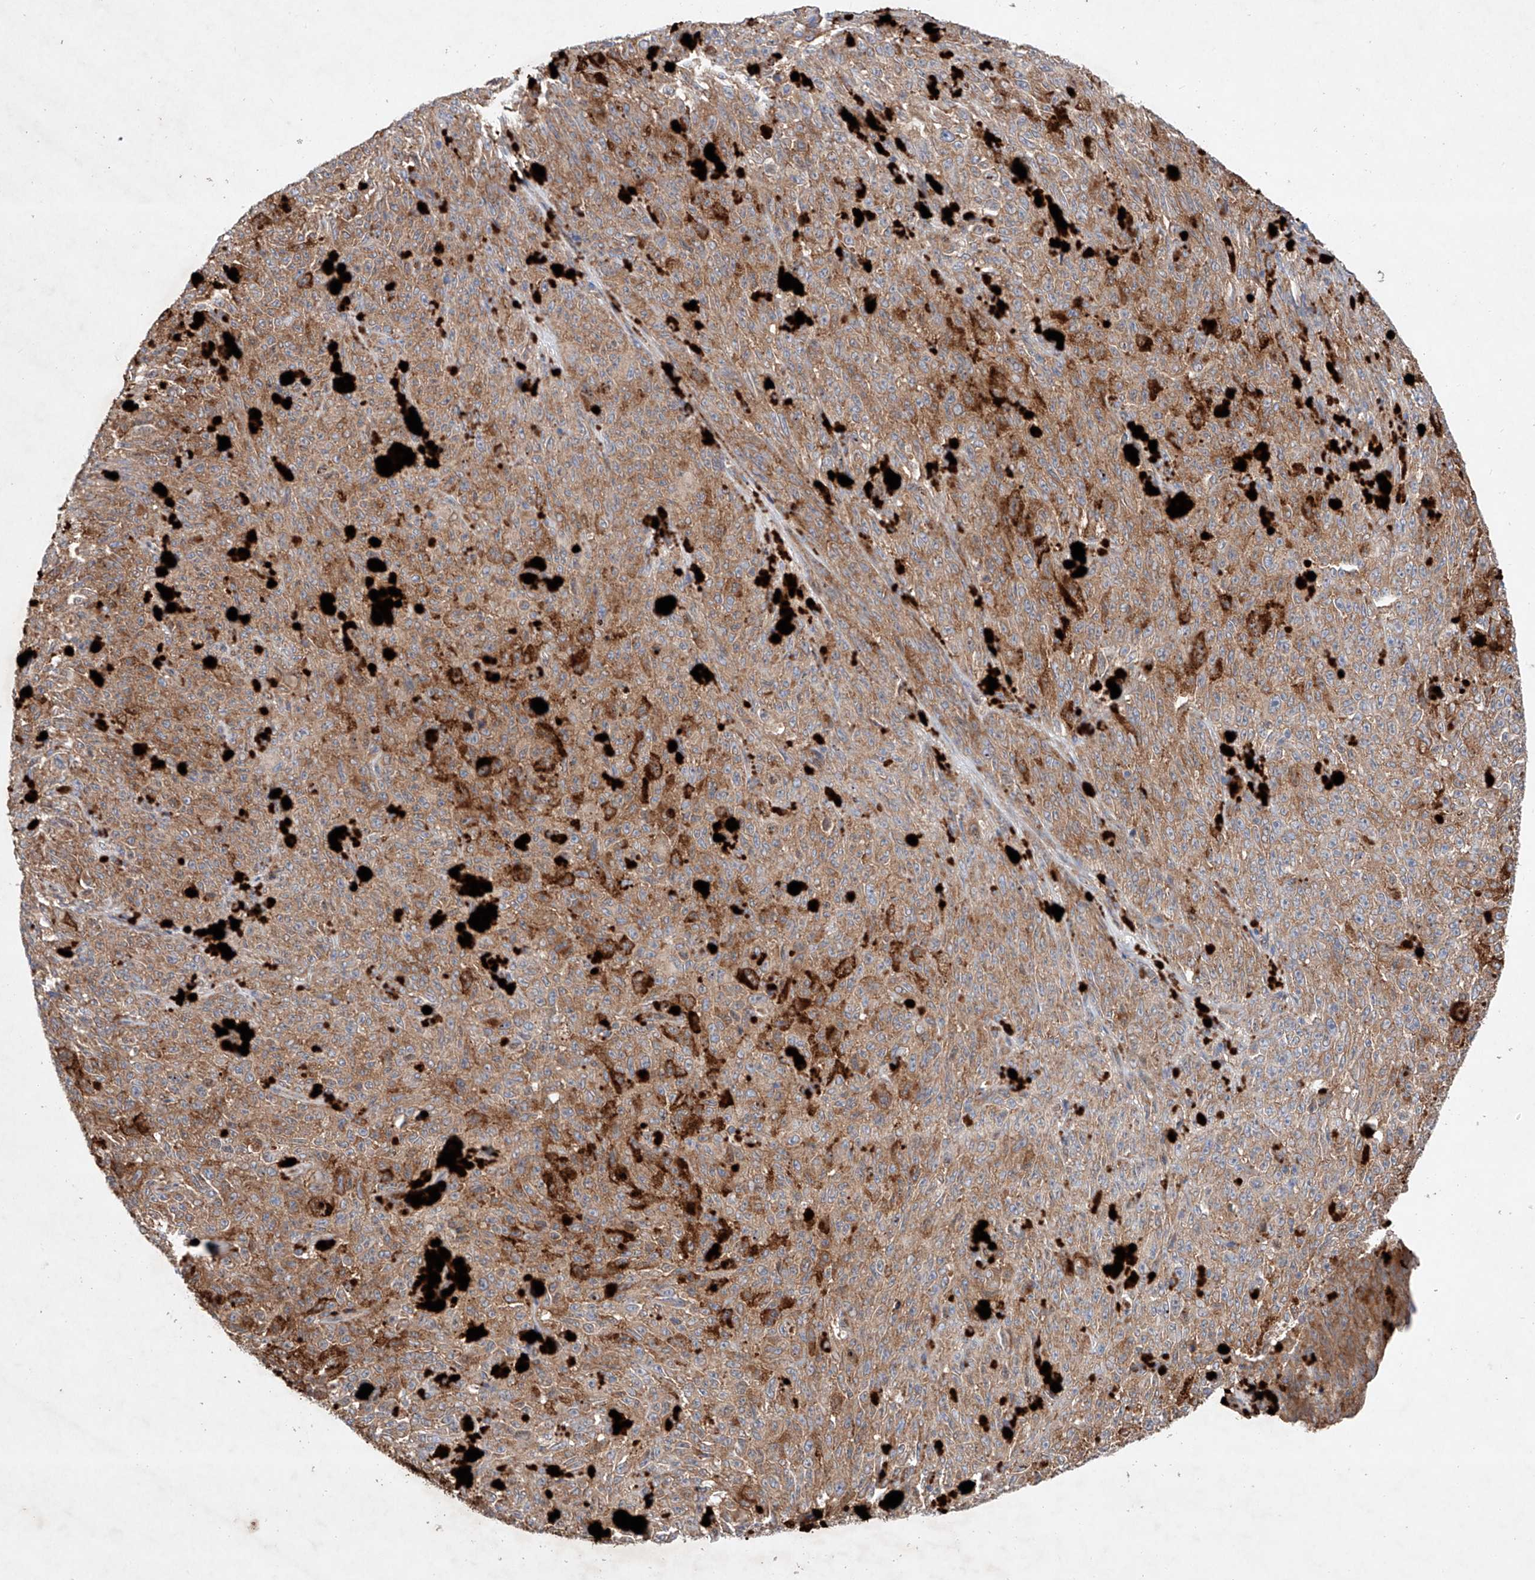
{"staining": {"intensity": "moderate", "quantity": ">75%", "location": "cytoplasmic/membranous"}, "tissue": "melanoma", "cell_type": "Tumor cells", "image_type": "cancer", "snomed": [{"axis": "morphology", "description": "Malignant melanoma, NOS"}, {"axis": "topography", "description": "Skin"}], "caption": "A medium amount of moderate cytoplasmic/membranous staining is identified in about >75% of tumor cells in melanoma tissue.", "gene": "FASTK", "patient": {"sex": "female", "age": 82}}